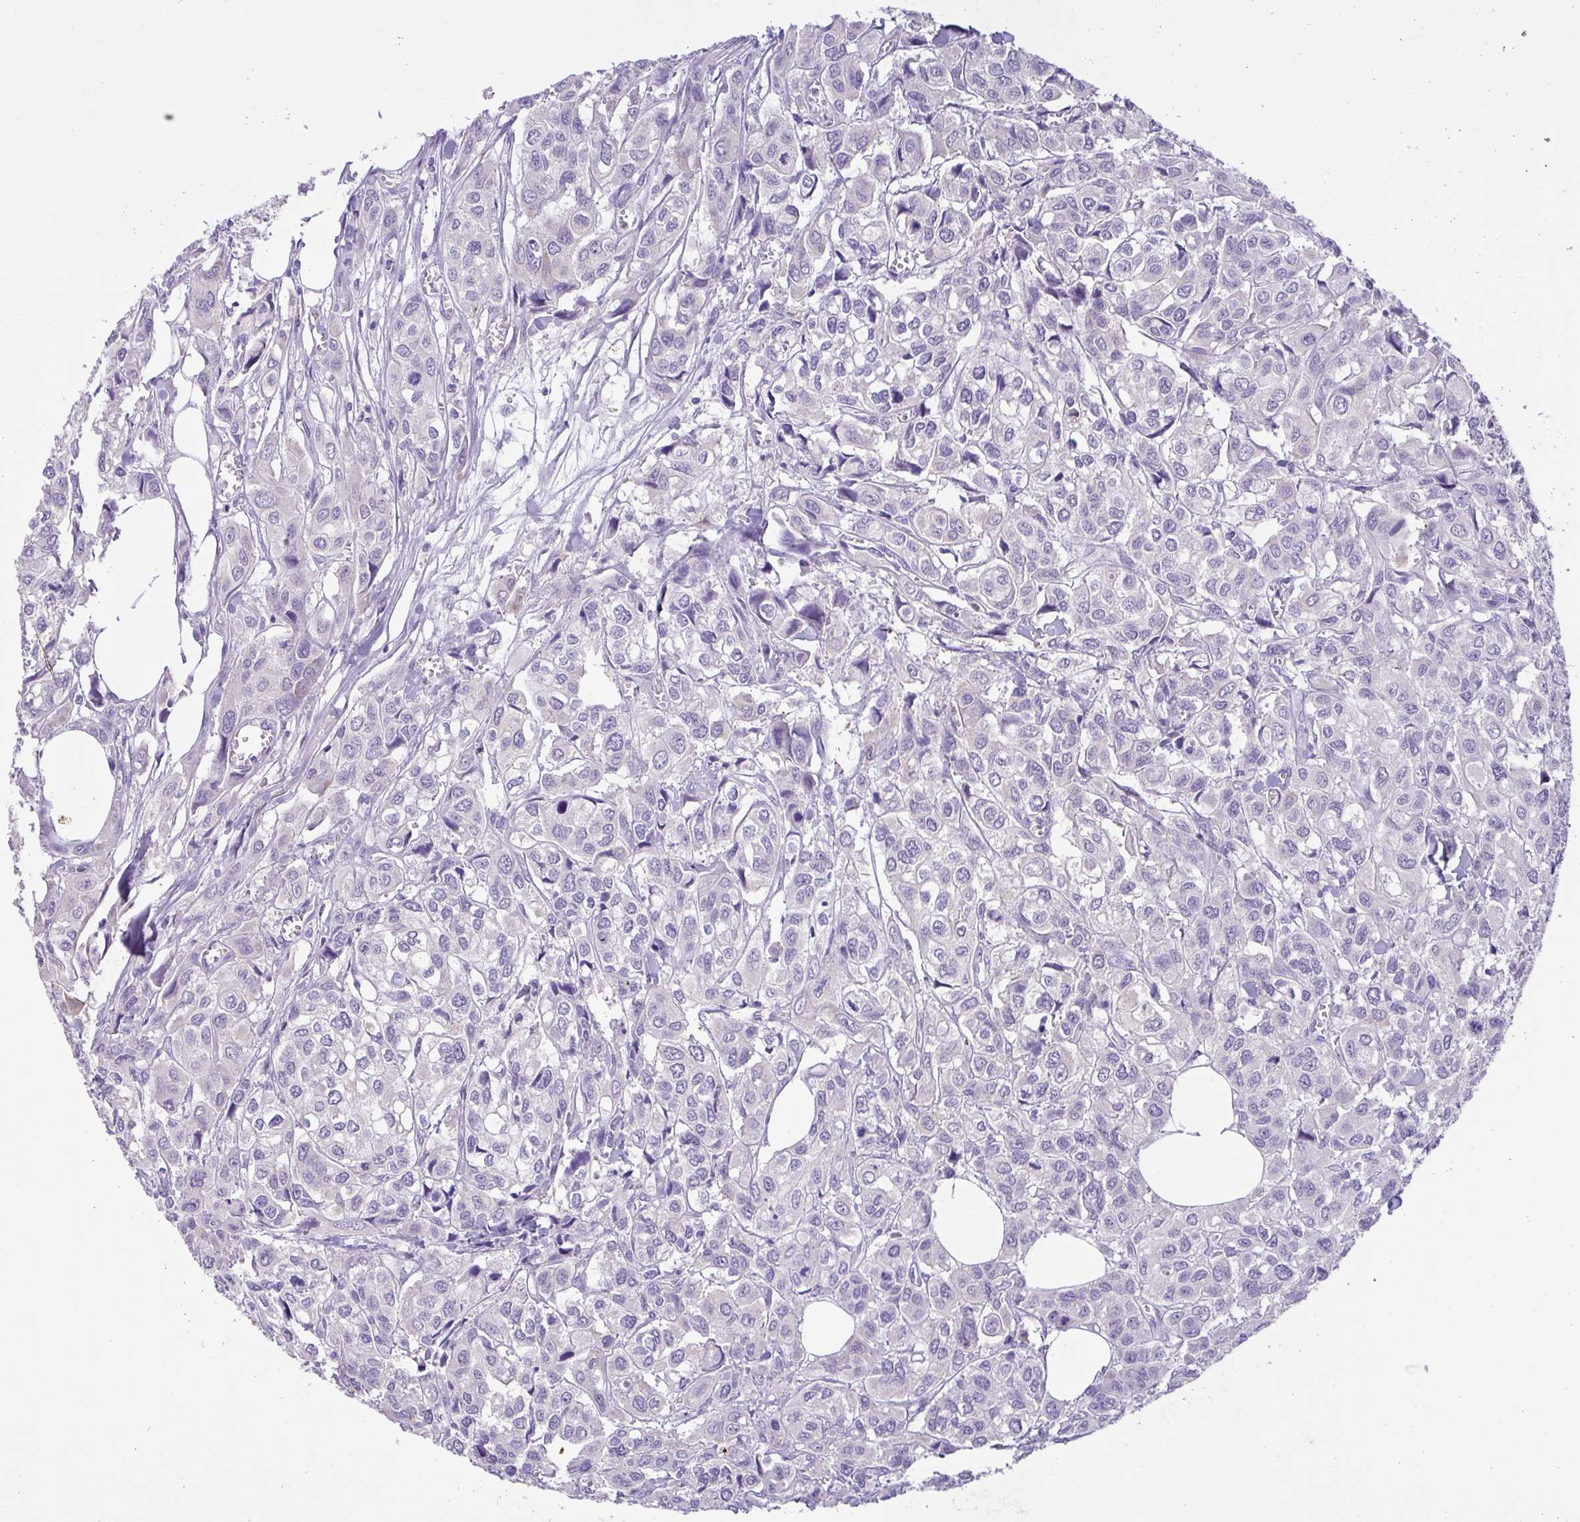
{"staining": {"intensity": "negative", "quantity": "none", "location": "none"}, "tissue": "urothelial cancer", "cell_type": "Tumor cells", "image_type": "cancer", "snomed": [{"axis": "morphology", "description": "Urothelial carcinoma, High grade"}, {"axis": "topography", "description": "Urinary bladder"}], "caption": "Immunohistochemistry micrograph of neoplastic tissue: urothelial cancer stained with DAB (3,3'-diaminobenzidine) displays no significant protein staining in tumor cells. (Stains: DAB immunohistochemistry (IHC) with hematoxylin counter stain, Microscopy: brightfield microscopy at high magnification).", "gene": "CST11", "patient": {"sex": "male", "age": 67}}